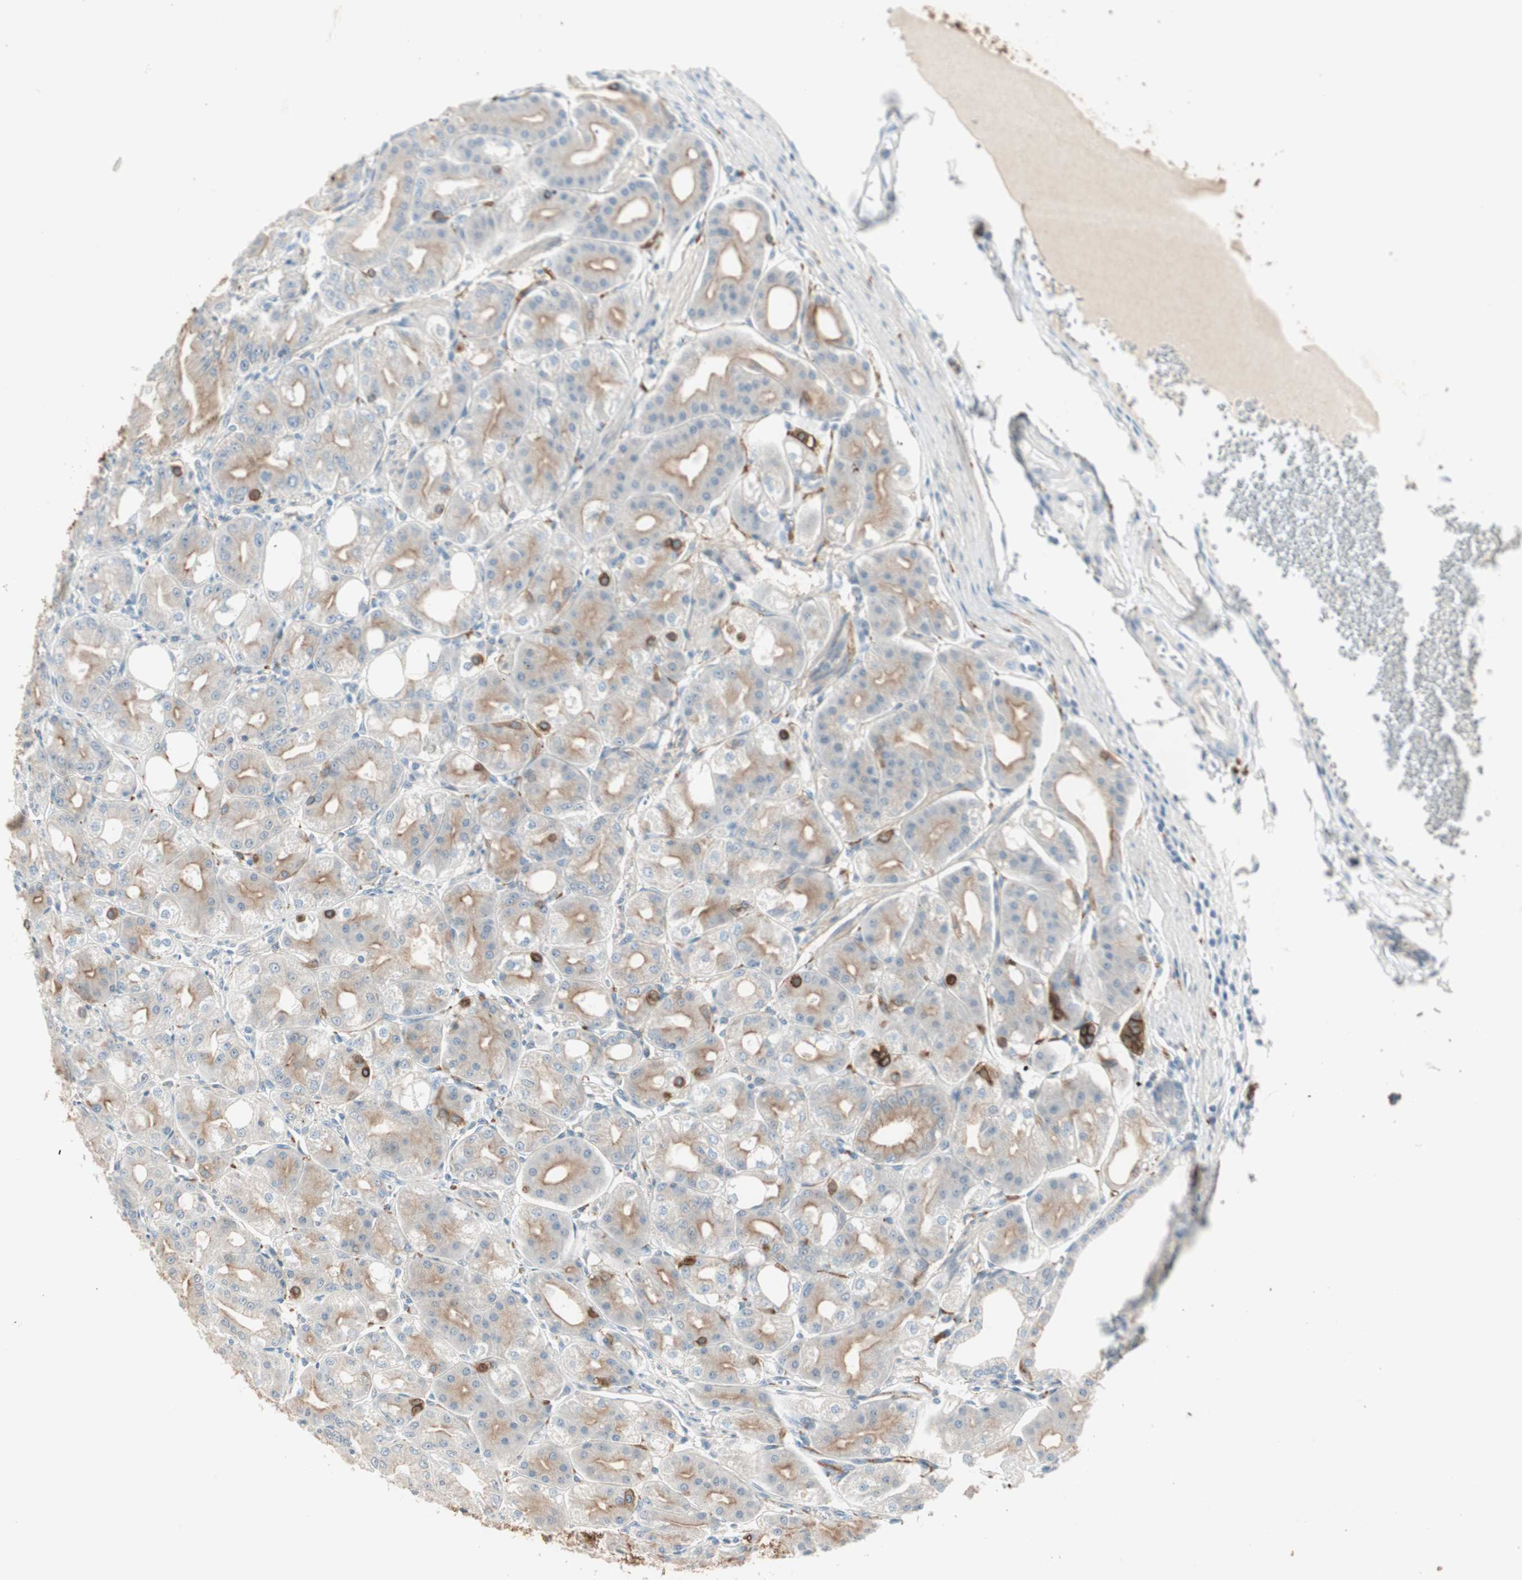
{"staining": {"intensity": "weak", "quantity": ">75%", "location": "cytoplasmic/membranous"}, "tissue": "stomach", "cell_type": "Glandular cells", "image_type": "normal", "snomed": [{"axis": "morphology", "description": "Normal tissue, NOS"}, {"axis": "topography", "description": "Stomach, lower"}], "caption": "A micrograph of stomach stained for a protein displays weak cytoplasmic/membranous brown staining in glandular cells.", "gene": "GNAO1", "patient": {"sex": "male", "age": 71}}